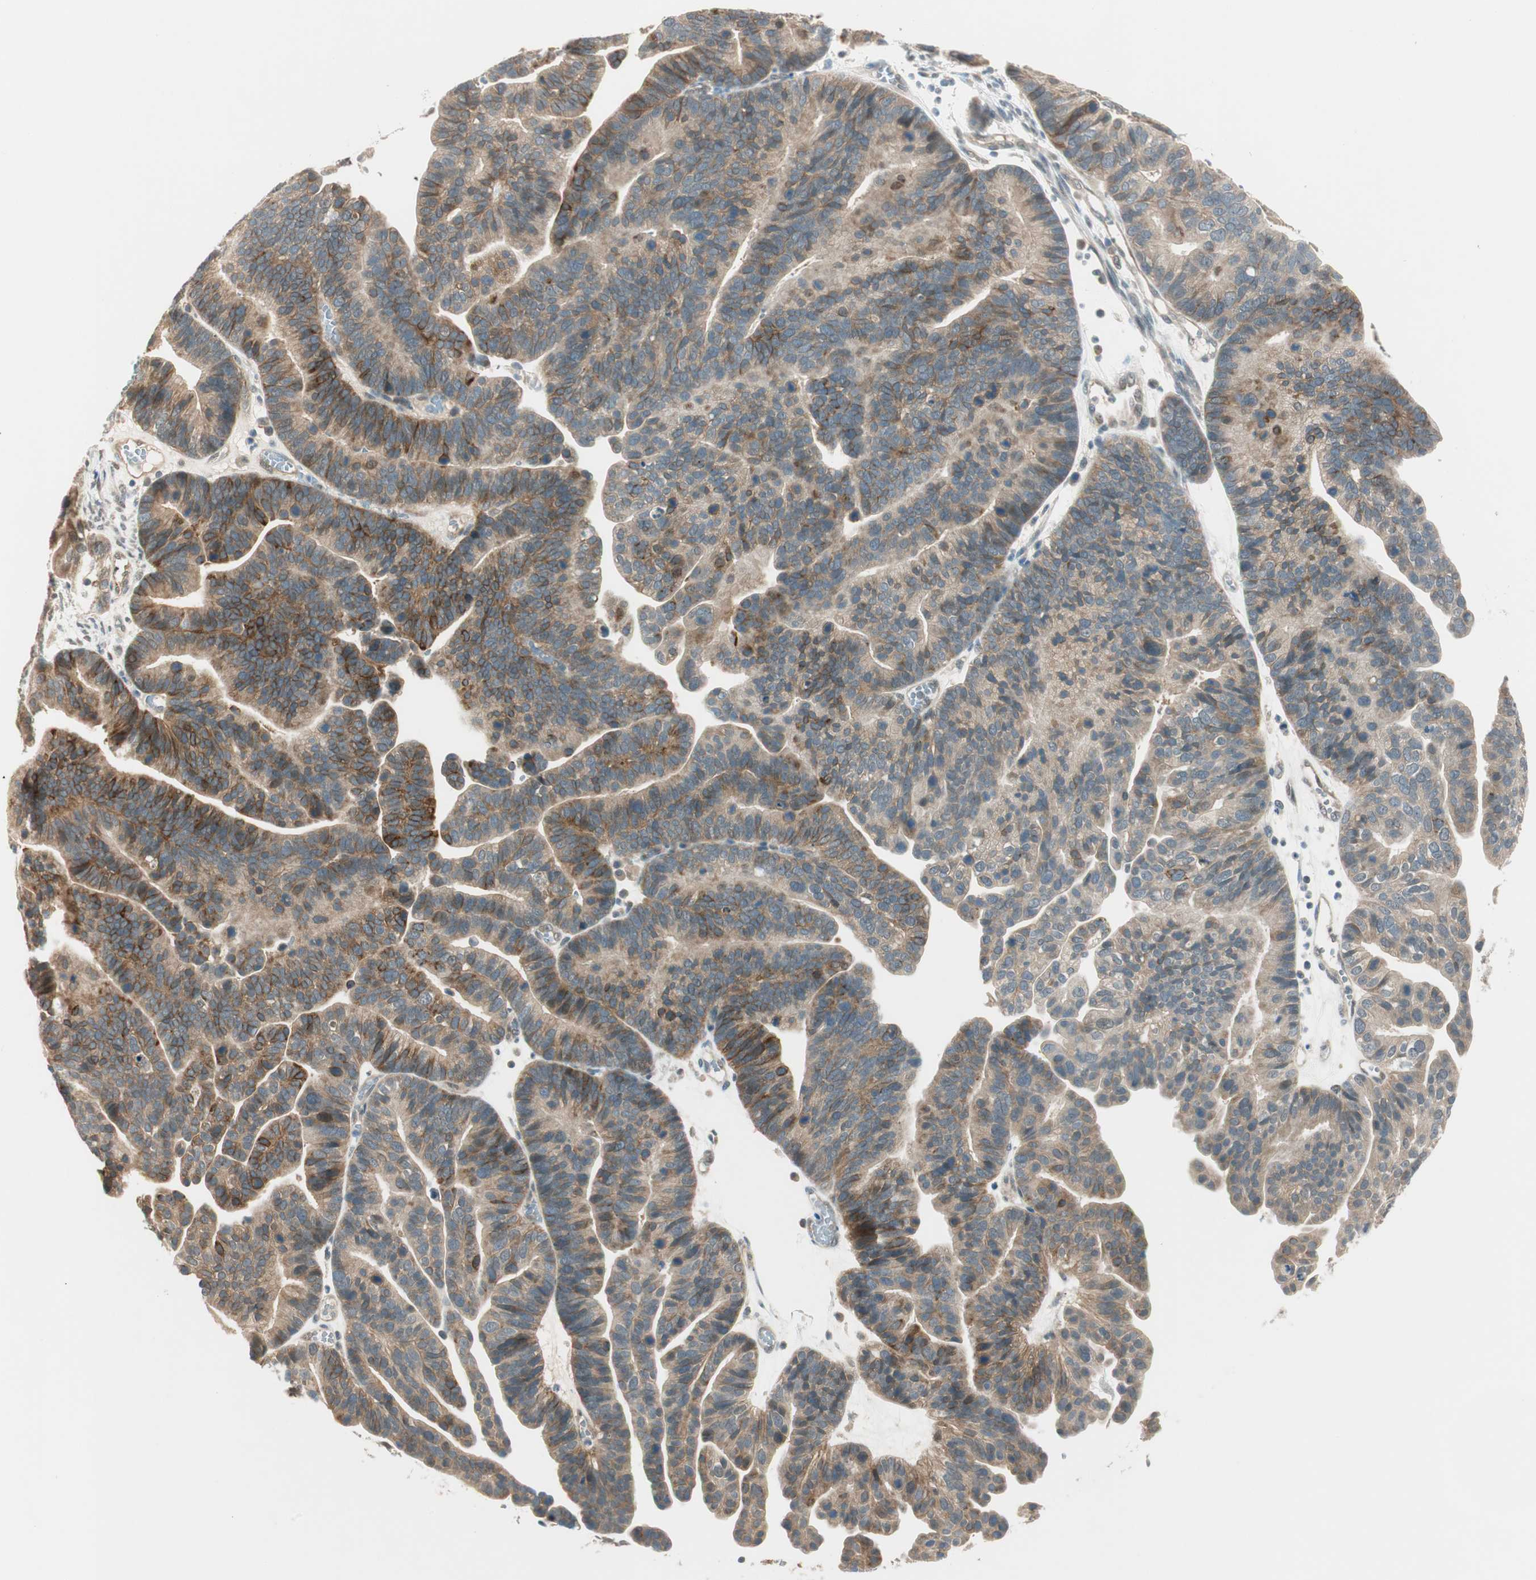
{"staining": {"intensity": "moderate", "quantity": "25%-75%", "location": "cytoplasmic/membranous"}, "tissue": "ovarian cancer", "cell_type": "Tumor cells", "image_type": "cancer", "snomed": [{"axis": "morphology", "description": "Cystadenocarcinoma, serous, NOS"}, {"axis": "topography", "description": "Ovary"}], "caption": "Serous cystadenocarcinoma (ovarian) stained for a protein reveals moderate cytoplasmic/membranous positivity in tumor cells.", "gene": "PSMD8", "patient": {"sex": "female", "age": 56}}